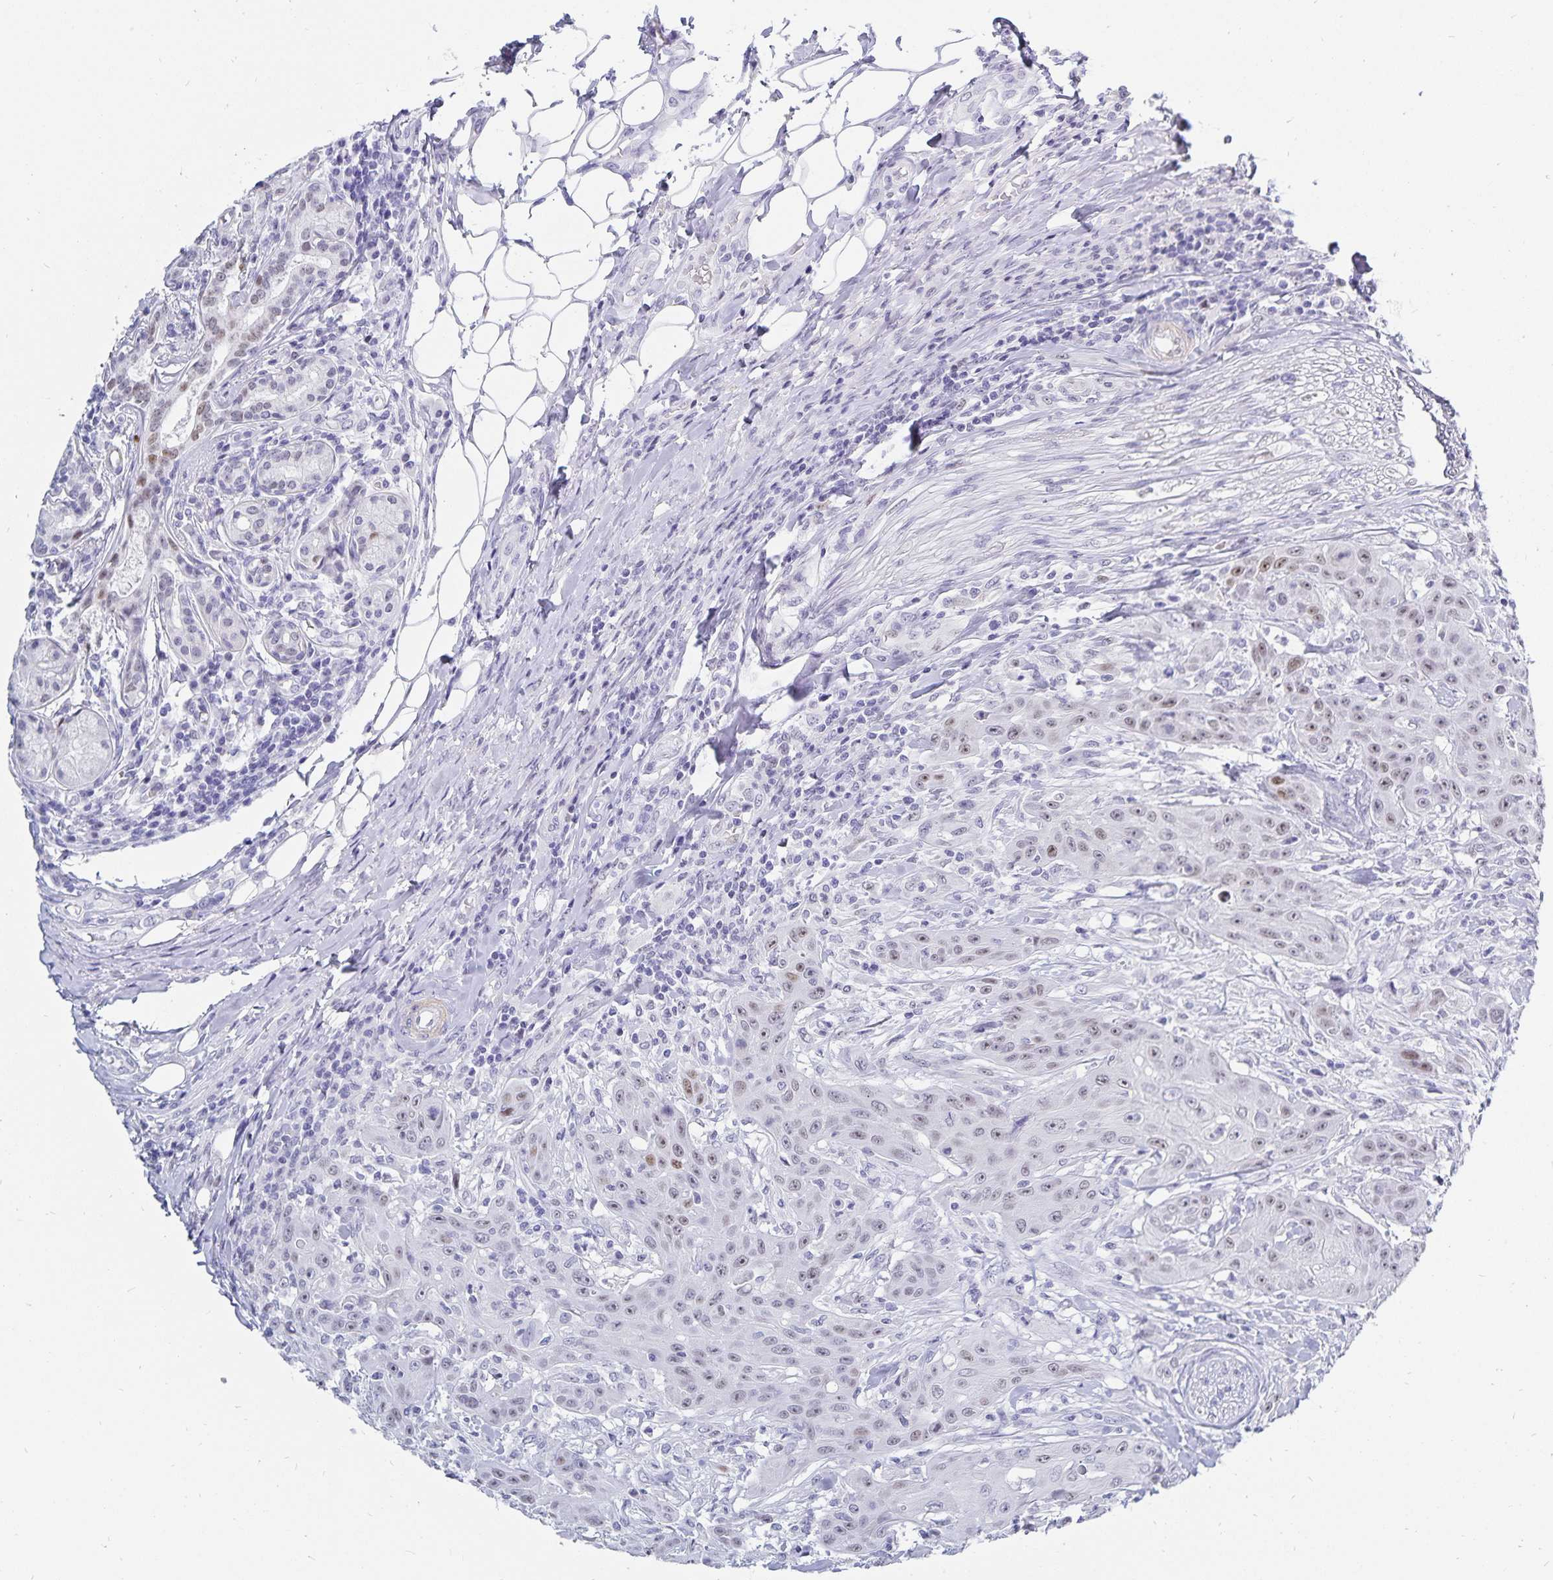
{"staining": {"intensity": "weak", "quantity": "25%-75%", "location": "nuclear"}, "tissue": "head and neck cancer", "cell_type": "Tumor cells", "image_type": "cancer", "snomed": [{"axis": "morphology", "description": "Normal tissue, NOS"}, {"axis": "morphology", "description": "Squamous cell carcinoma, NOS"}, {"axis": "topography", "description": "Oral tissue"}, {"axis": "topography", "description": "Head-Neck"}], "caption": "Immunohistochemical staining of human head and neck squamous cell carcinoma shows low levels of weak nuclear positivity in about 25%-75% of tumor cells.", "gene": "HMGB3", "patient": {"sex": "female", "age": 55}}